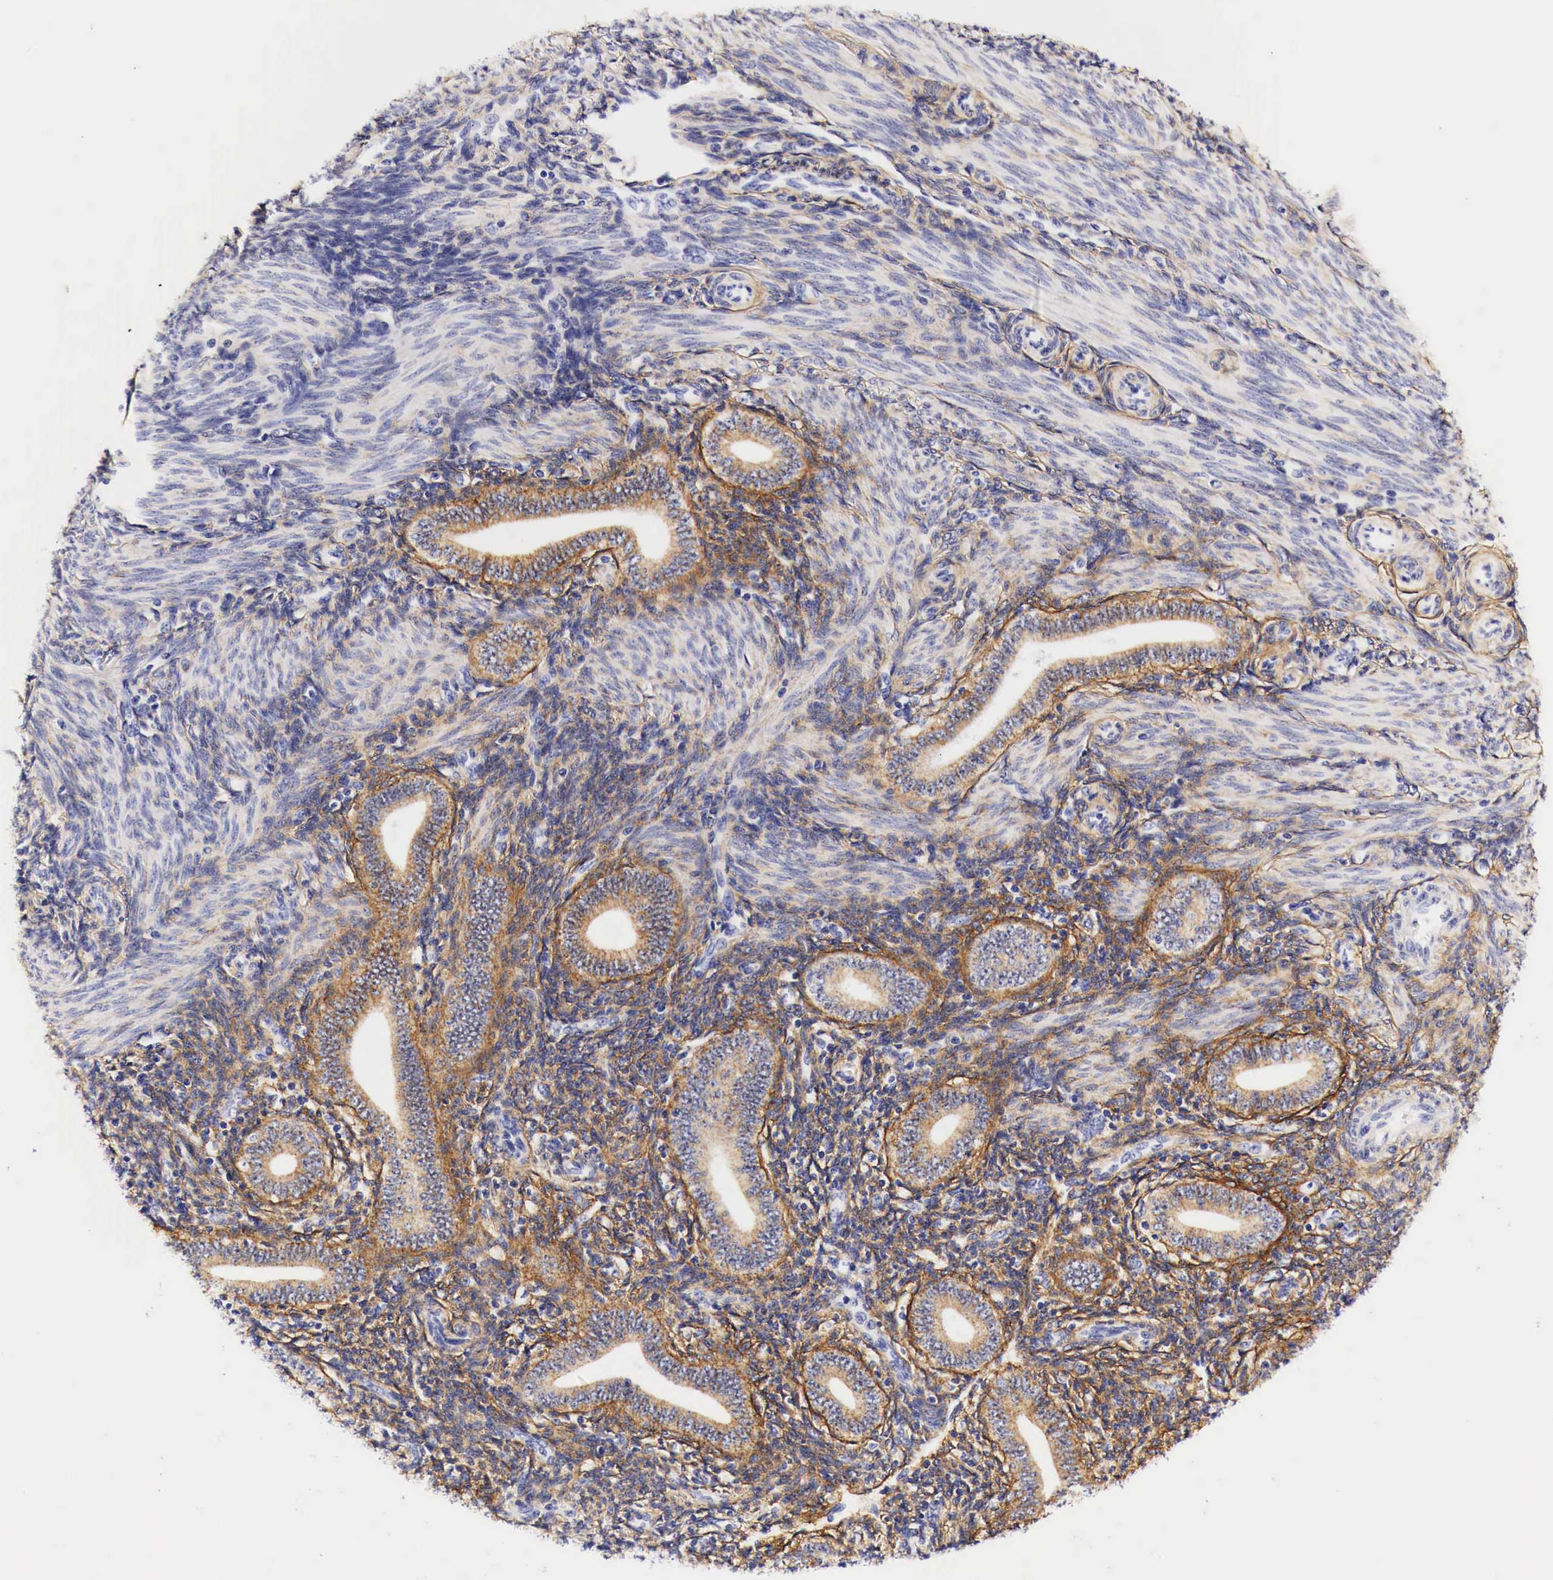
{"staining": {"intensity": "moderate", "quantity": ">75%", "location": "cytoplasmic/membranous"}, "tissue": "endometrium", "cell_type": "Cells in endometrial stroma", "image_type": "normal", "snomed": [{"axis": "morphology", "description": "Normal tissue, NOS"}, {"axis": "topography", "description": "Endometrium"}], "caption": "Unremarkable endometrium displays moderate cytoplasmic/membranous positivity in approximately >75% of cells in endometrial stroma, visualized by immunohistochemistry. Ihc stains the protein of interest in brown and the nuclei are stained blue.", "gene": "EGFR", "patient": {"sex": "female", "age": 35}}